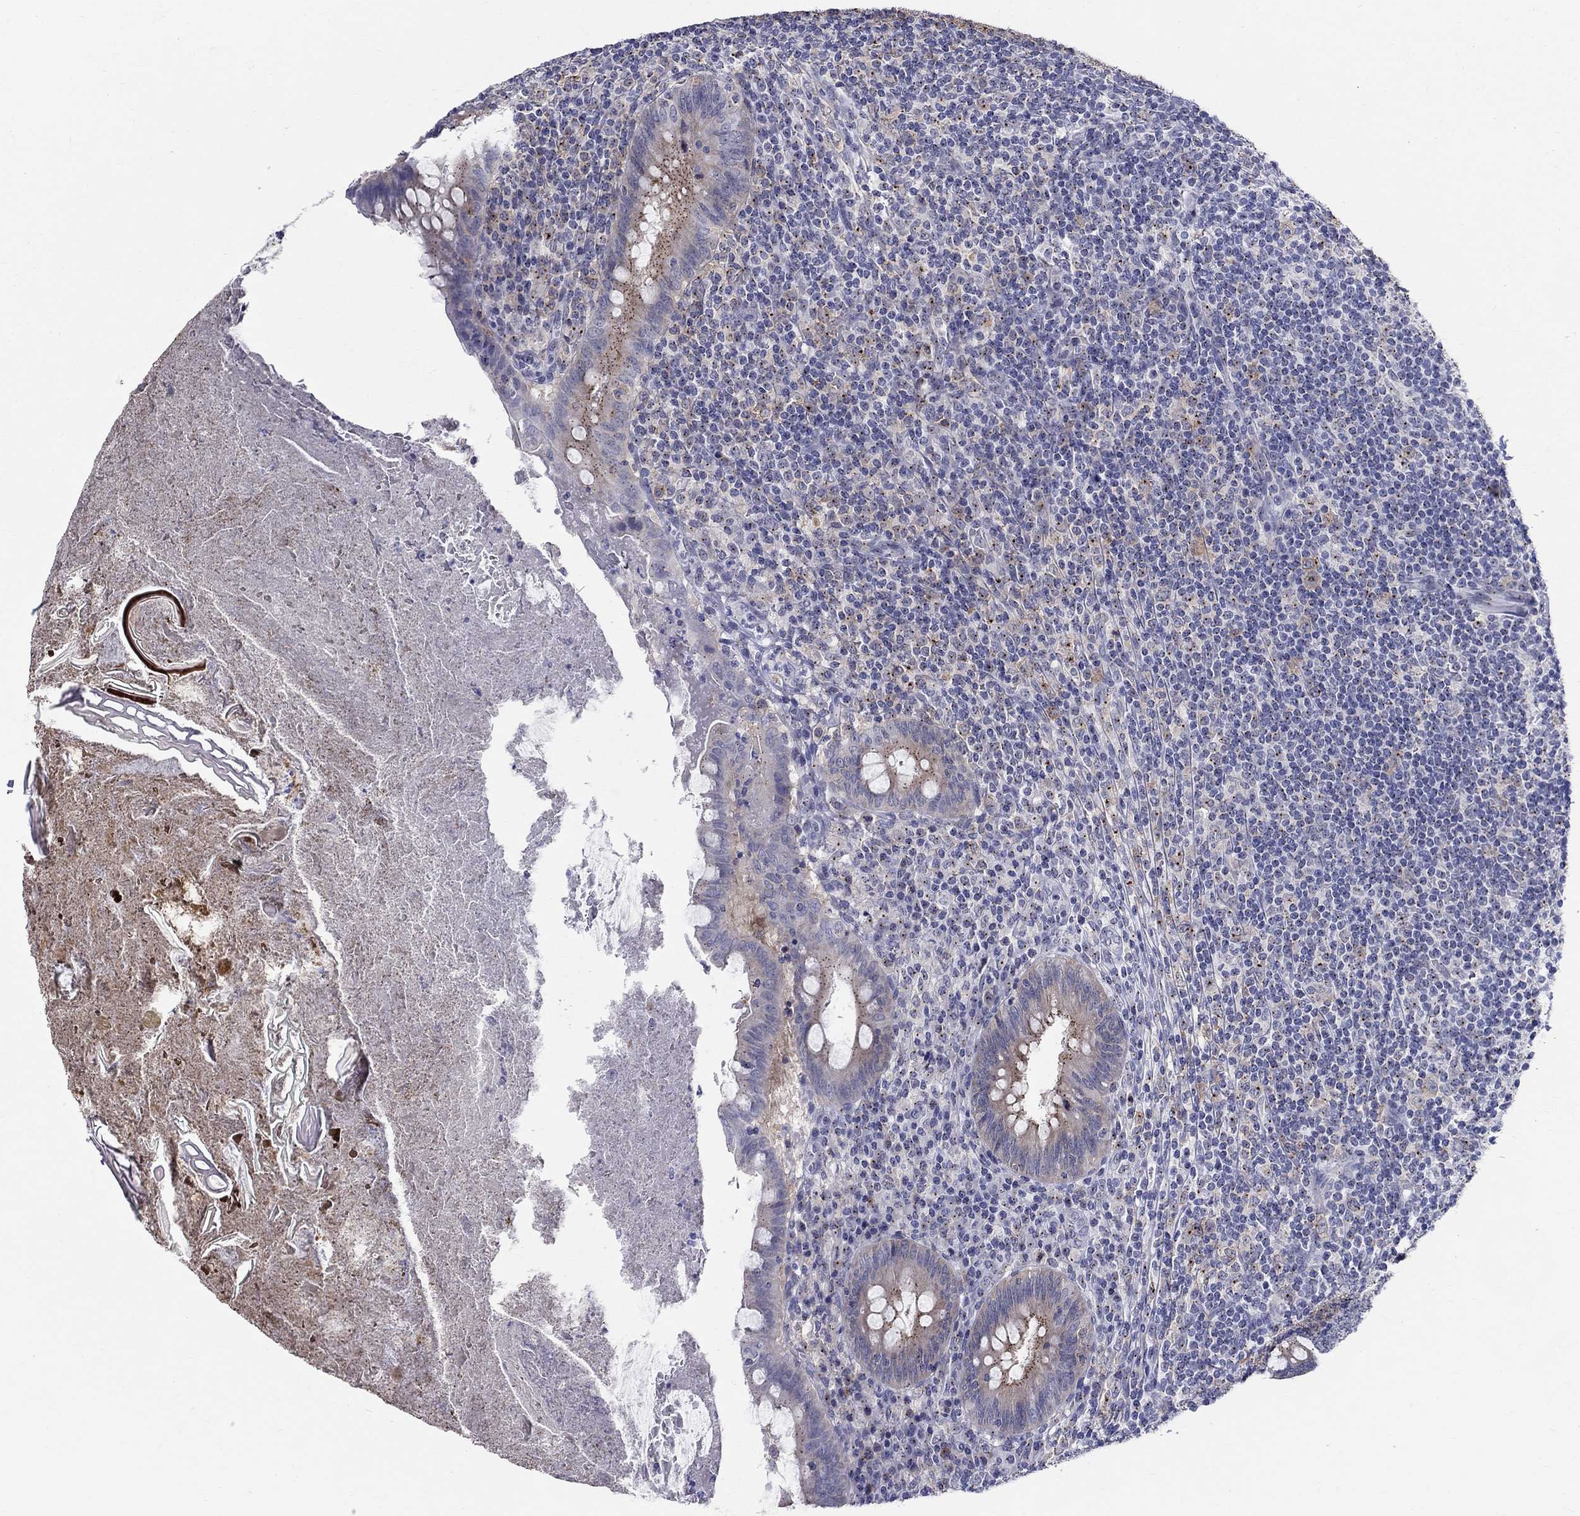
{"staining": {"intensity": "weak", "quantity": "25%-75%", "location": "cytoplasmic/membranous"}, "tissue": "appendix", "cell_type": "Glandular cells", "image_type": "normal", "snomed": [{"axis": "morphology", "description": "Normal tissue, NOS"}, {"axis": "topography", "description": "Appendix"}], "caption": "Normal appendix was stained to show a protein in brown. There is low levels of weak cytoplasmic/membranous expression in approximately 25%-75% of glandular cells. Immunohistochemistry stains the protein of interest in brown and the nuclei are stained blue.", "gene": "CEP43", "patient": {"sex": "male", "age": 47}}